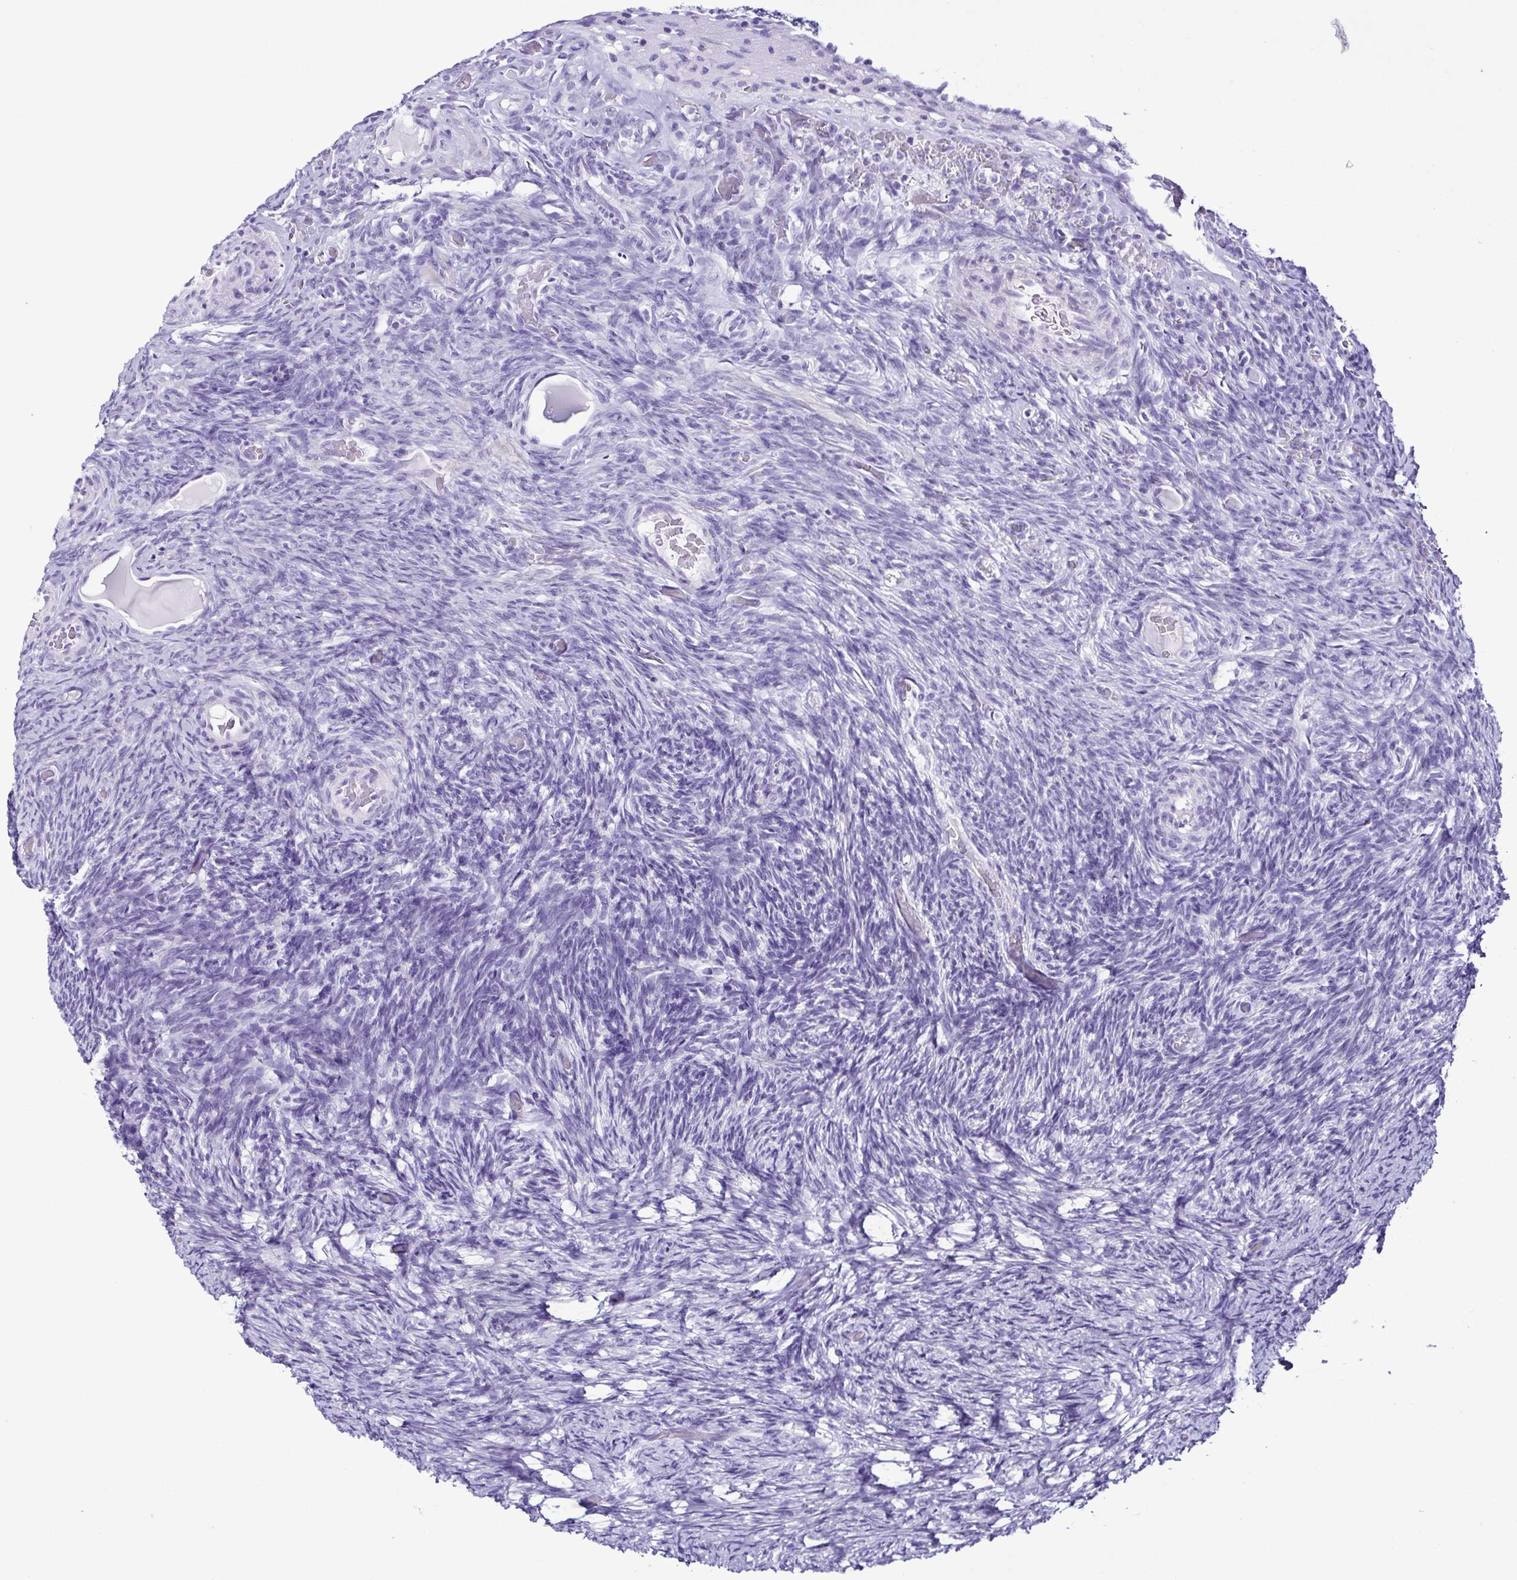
{"staining": {"intensity": "negative", "quantity": "none", "location": "none"}, "tissue": "ovary", "cell_type": "Ovarian stroma cells", "image_type": "normal", "snomed": [{"axis": "morphology", "description": "Normal tissue, NOS"}, {"axis": "topography", "description": "Ovary"}], "caption": "Ovarian stroma cells are negative for protein expression in normal human ovary. (Brightfield microscopy of DAB immunohistochemistry (IHC) at high magnification).", "gene": "SRL", "patient": {"sex": "female", "age": 34}}